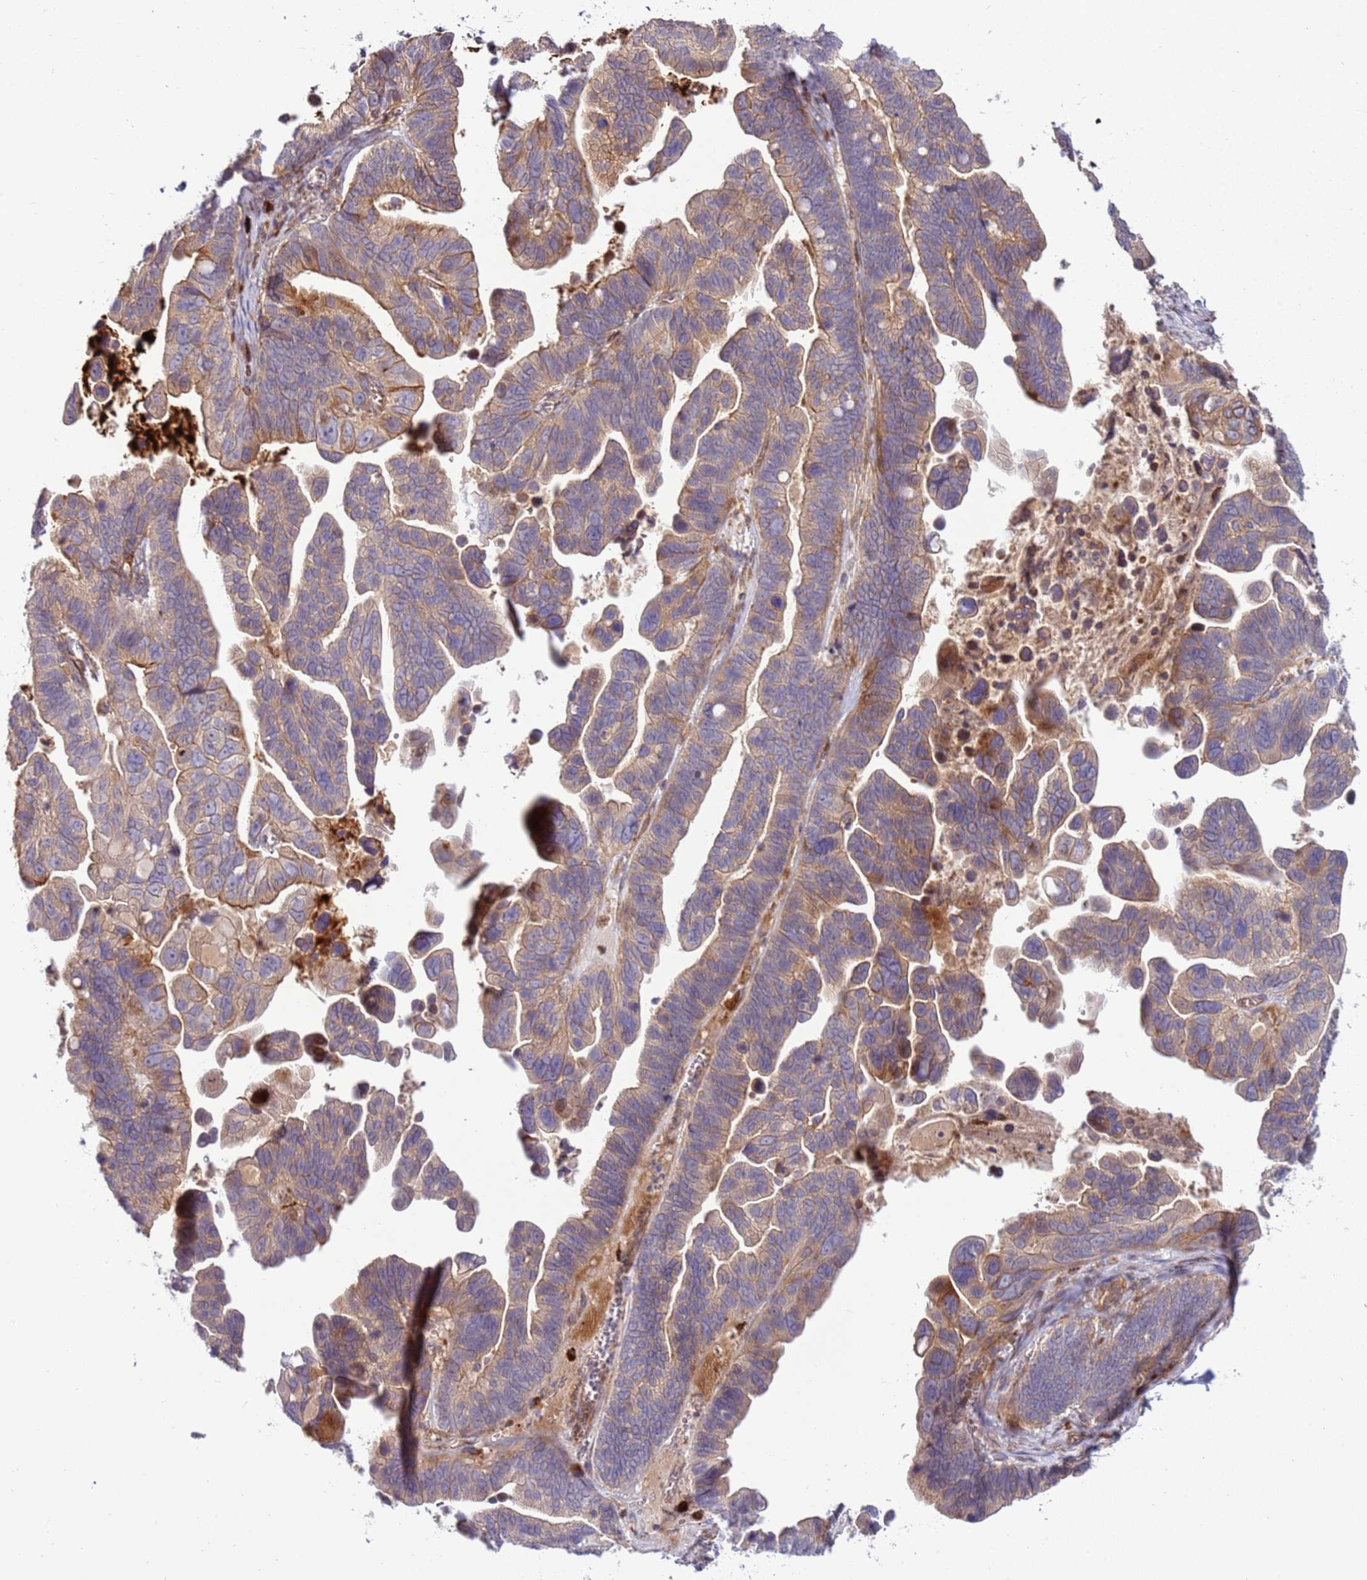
{"staining": {"intensity": "moderate", "quantity": "<25%", "location": "cytoplasmic/membranous"}, "tissue": "ovarian cancer", "cell_type": "Tumor cells", "image_type": "cancer", "snomed": [{"axis": "morphology", "description": "Cystadenocarcinoma, serous, NOS"}, {"axis": "topography", "description": "Ovary"}], "caption": "Protein expression analysis of ovarian serous cystadenocarcinoma exhibits moderate cytoplasmic/membranous staining in approximately <25% of tumor cells.", "gene": "ZNF624", "patient": {"sex": "female", "age": 56}}